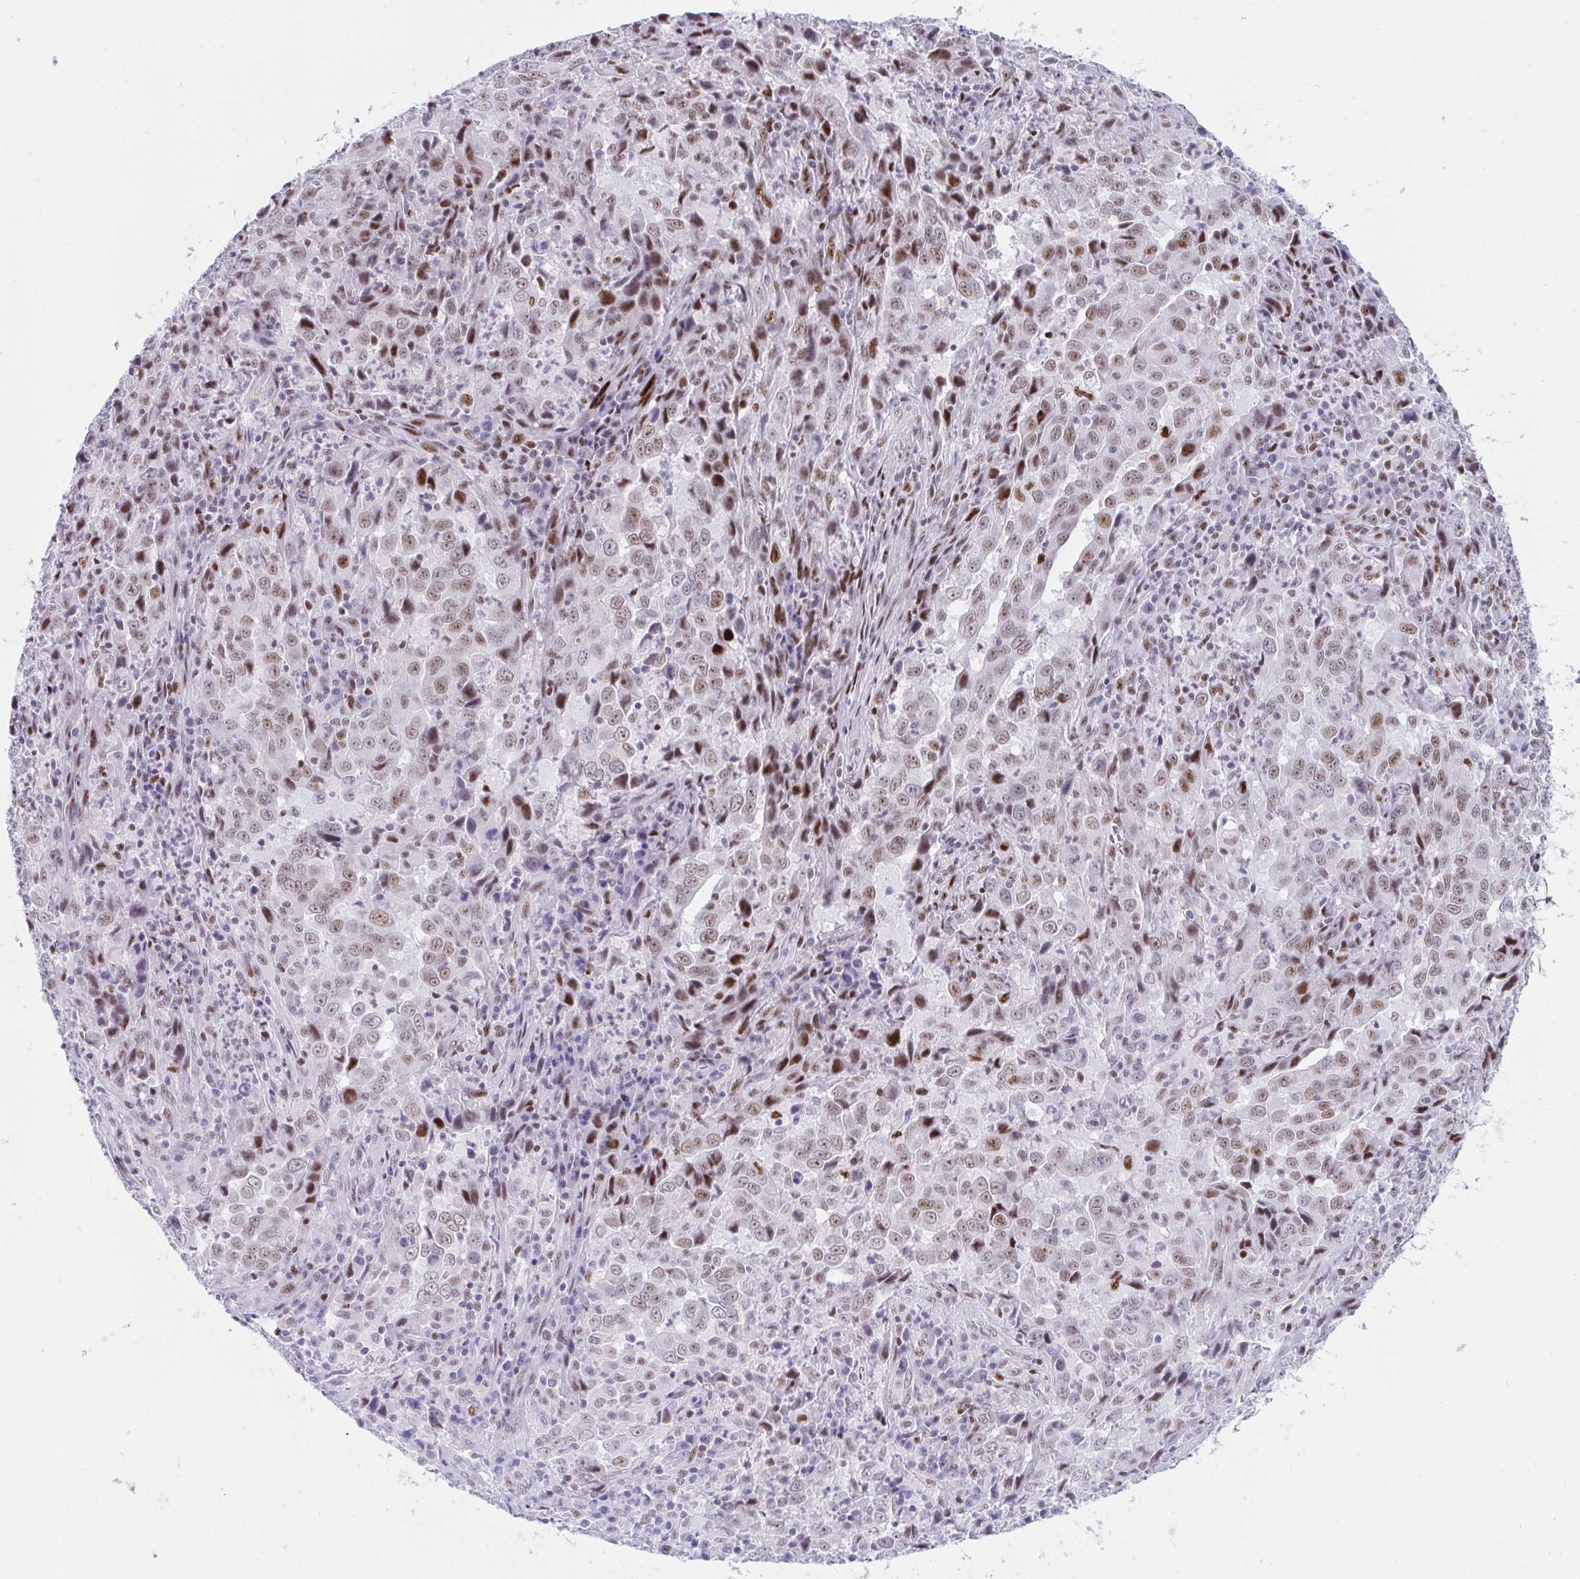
{"staining": {"intensity": "moderate", "quantity": ">75%", "location": "nuclear"}, "tissue": "lung cancer", "cell_type": "Tumor cells", "image_type": "cancer", "snomed": [{"axis": "morphology", "description": "Adenocarcinoma, NOS"}, {"axis": "topography", "description": "Lung"}], "caption": "Human lung cancer (adenocarcinoma) stained with a protein marker shows moderate staining in tumor cells.", "gene": "IKZF2", "patient": {"sex": "male", "age": 67}}